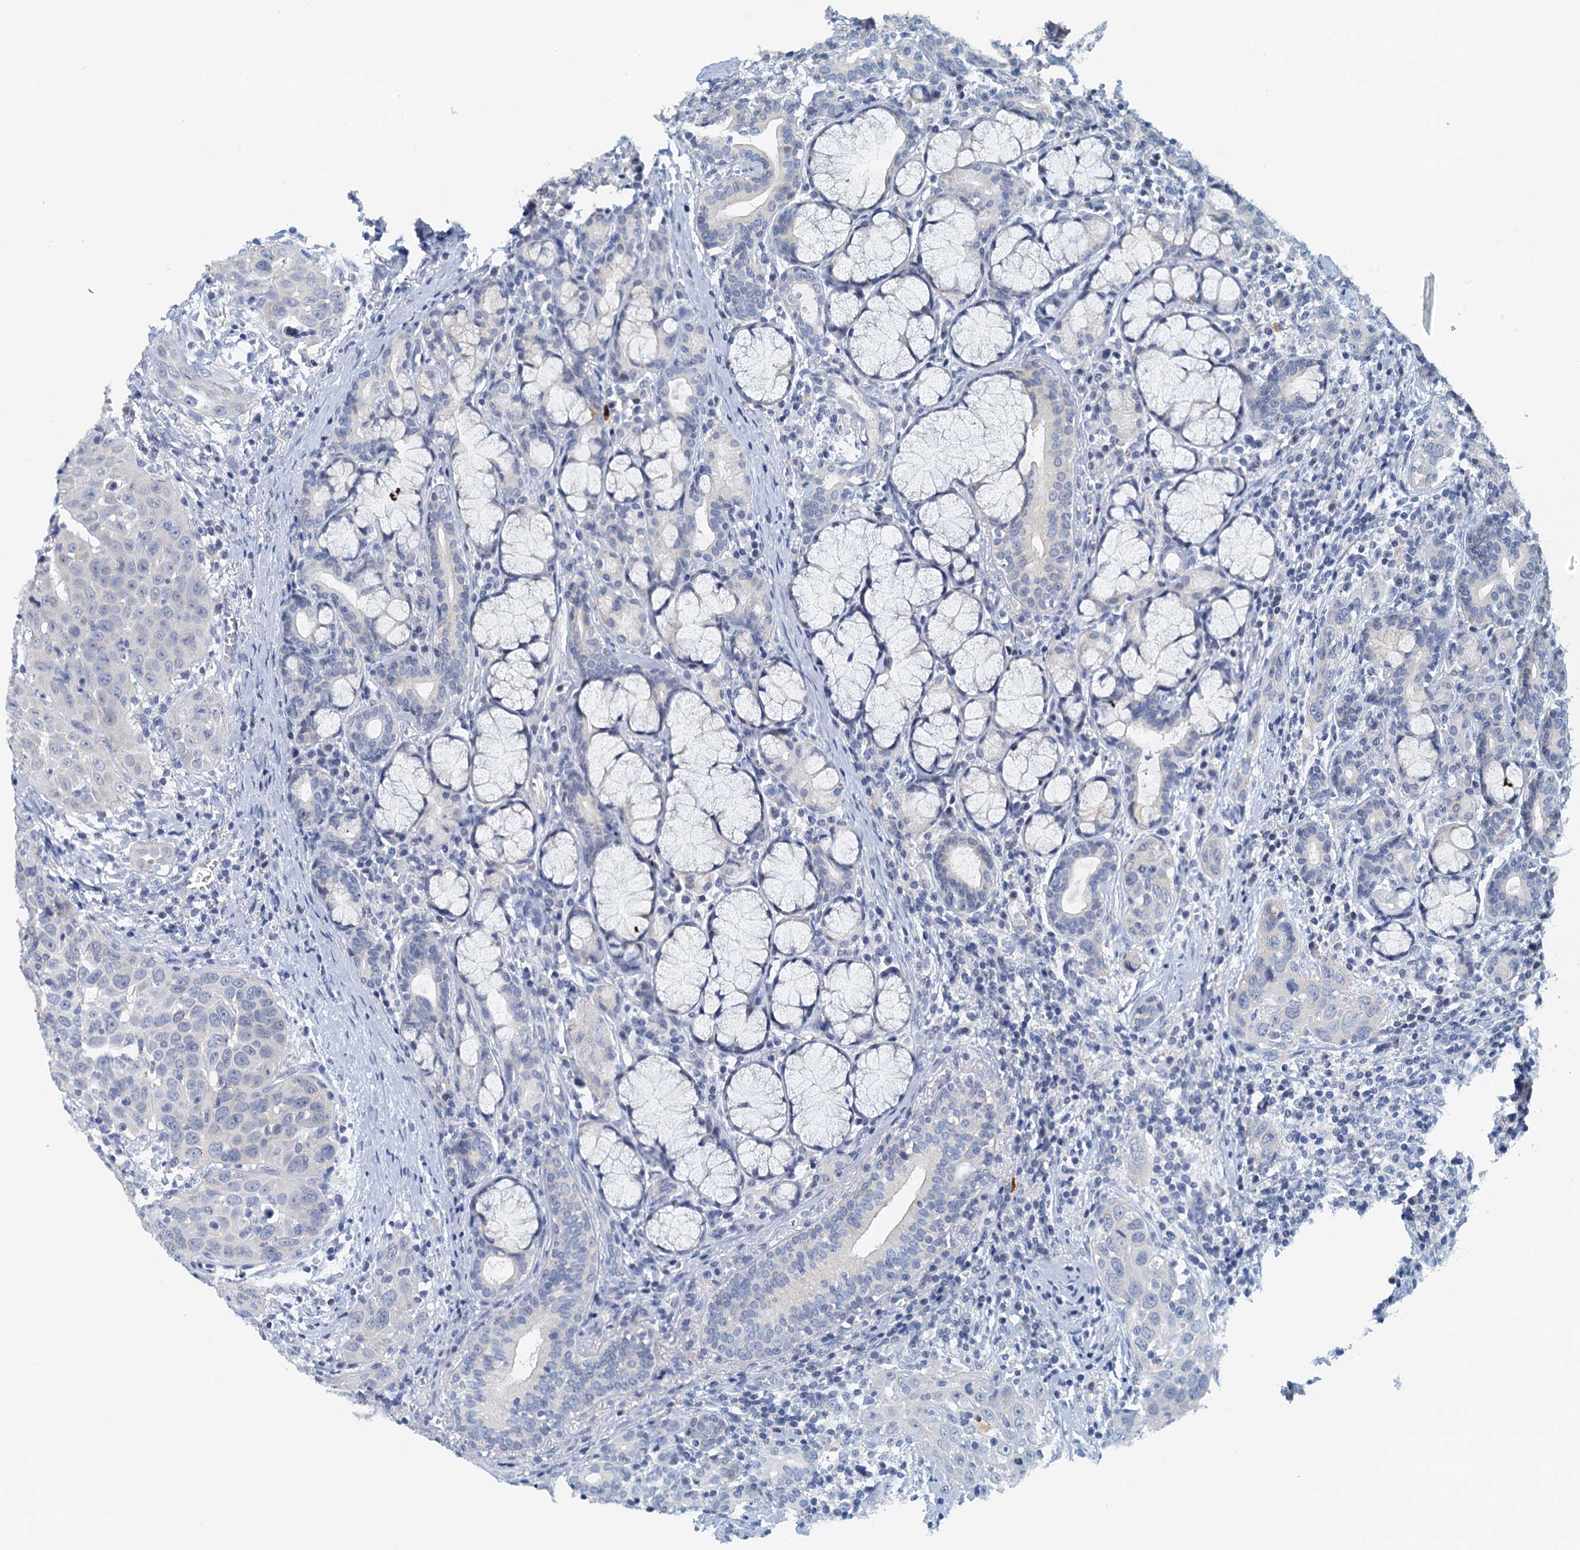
{"staining": {"intensity": "negative", "quantity": "none", "location": "none"}, "tissue": "head and neck cancer", "cell_type": "Tumor cells", "image_type": "cancer", "snomed": [{"axis": "morphology", "description": "Squamous cell carcinoma, NOS"}, {"axis": "topography", "description": "Oral tissue"}, {"axis": "topography", "description": "Head-Neck"}], "caption": "This is a photomicrograph of immunohistochemistry (IHC) staining of head and neck cancer, which shows no staining in tumor cells. (DAB IHC visualized using brightfield microscopy, high magnification).", "gene": "DTD1", "patient": {"sex": "female", "age": 50}}